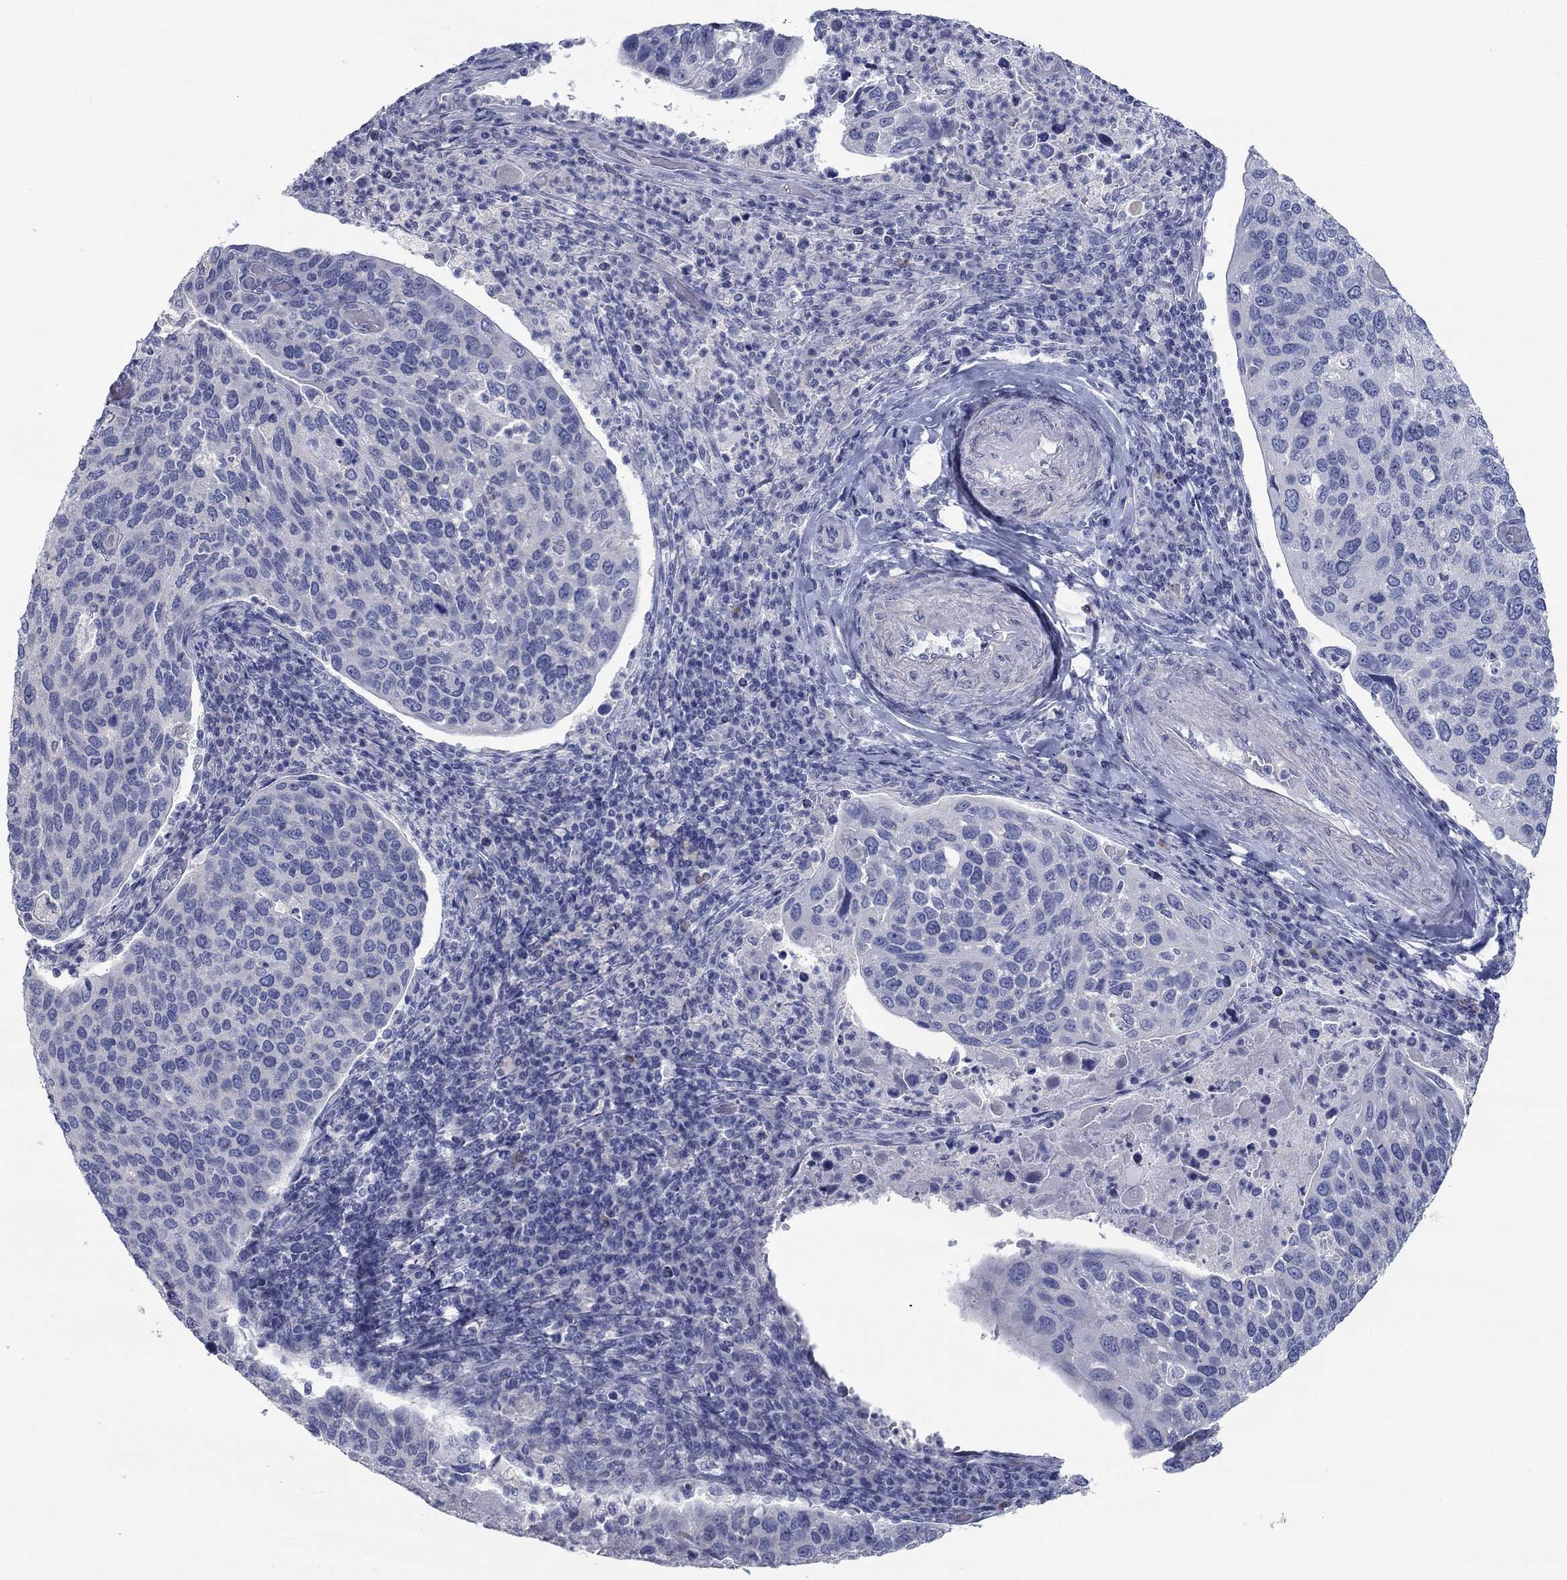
{"staining": {"intensity": "negative", "quantity": "none", "location": "none"}, "tissue": "cervical cancer", "cell_type": "Tumor cells", "image_type": "cancer", "snomed": [{"axis": "morphology", "description": "Squamous cell carcinoma, NOS"}, {"axis": "topography", "description": "Cervix"}], "caption": "Immunohistochemical staining of cervical squamous cell carcinoma exhibits no significant staining in tumor cells. (Immunohistochemistry, brightfield microscopy, high magnification).", "gene": "APOC3", "patient": {"sex": "female", "age": 54}}